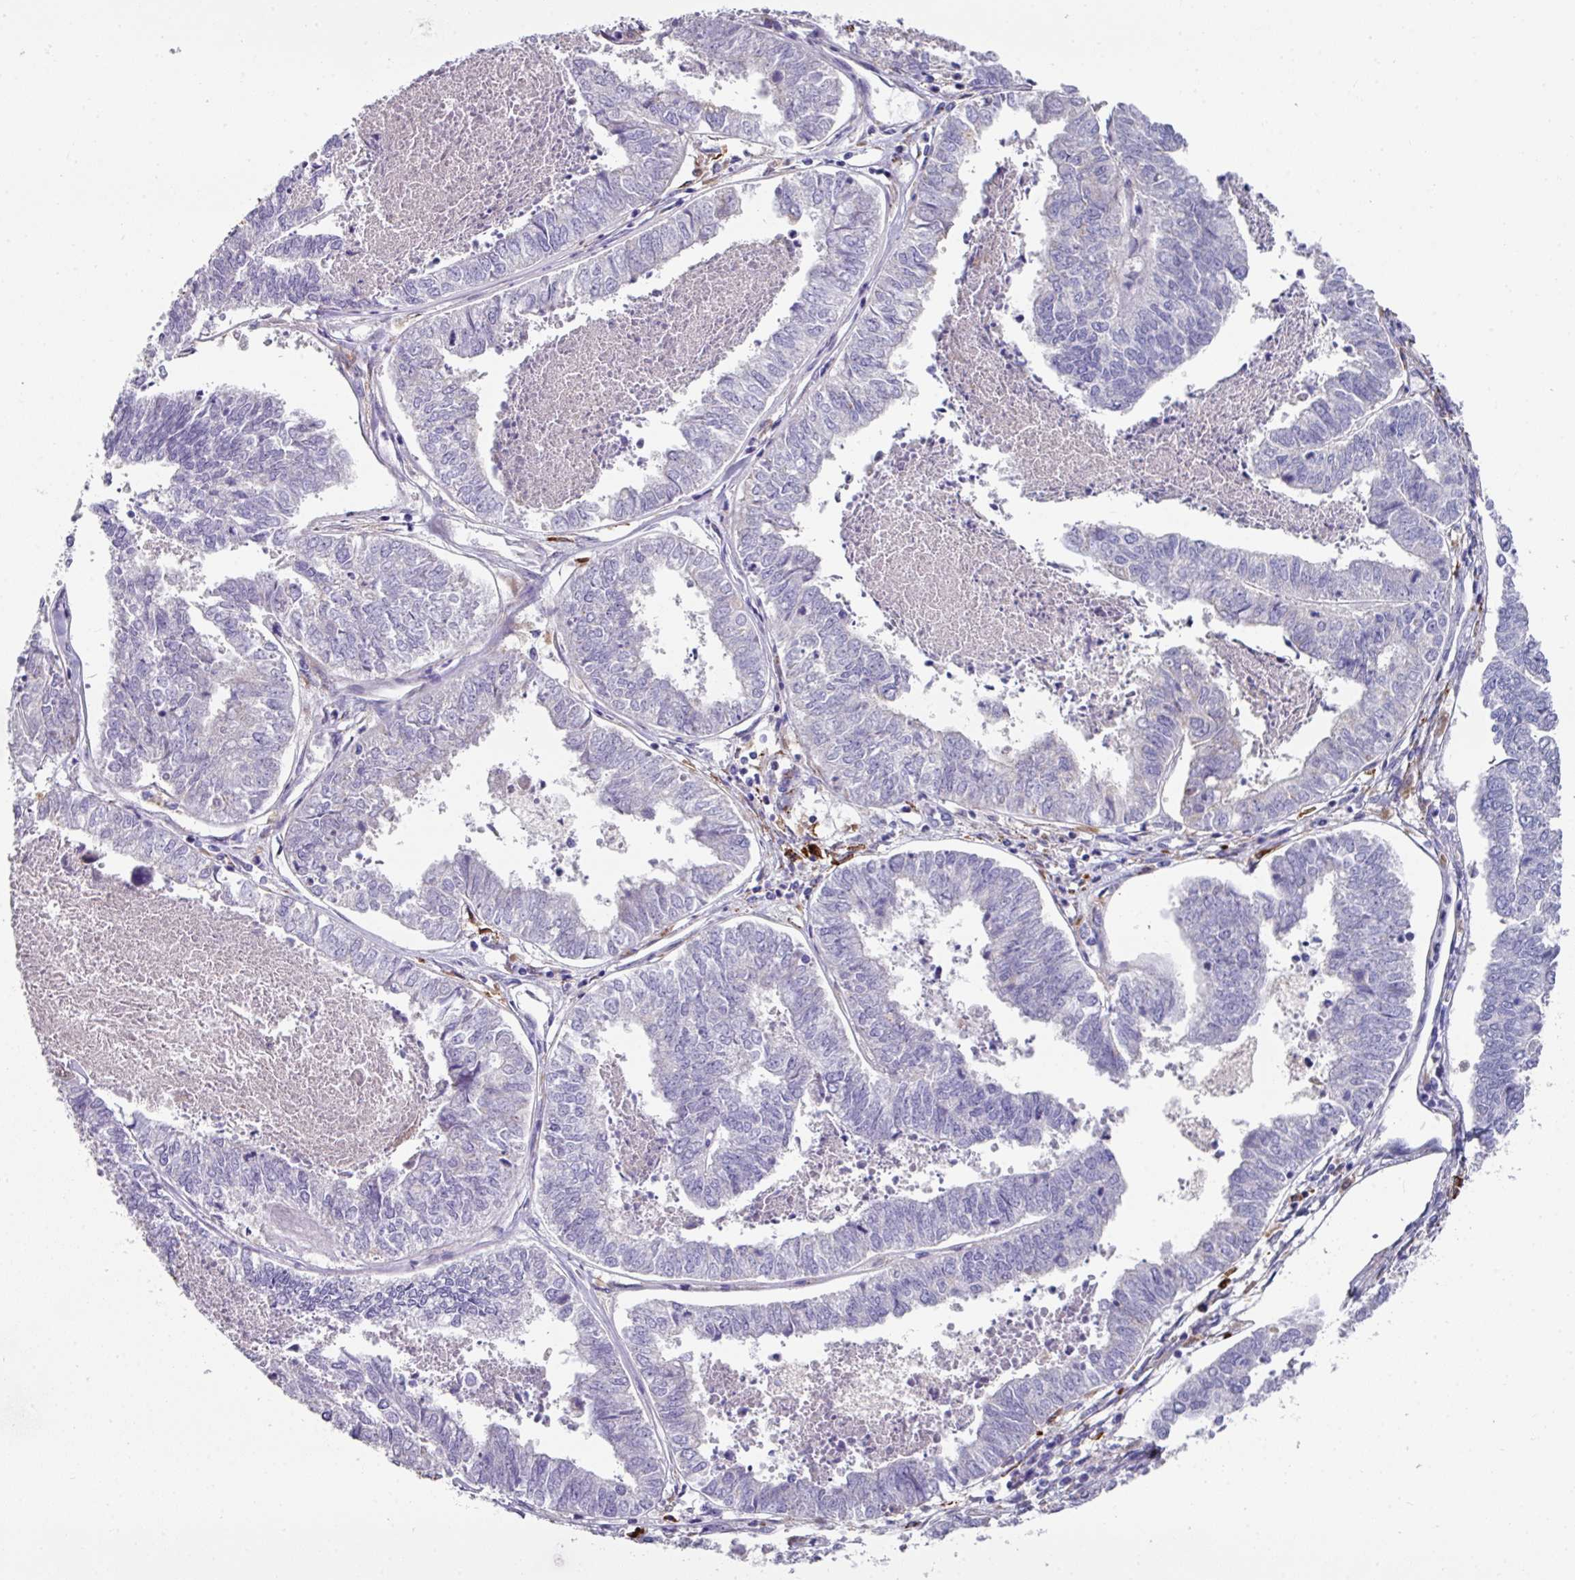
{"staining": {"intensity": "negative", "quantity": "none", "location": "none"}, "tissue": "endometrial cancer", "cell_type": "Tumor cells", "image_type": "cancer", "snomed": [{"axis": "morphology", "description": "Adenocarcinoma, NOS"}, {"axis": "topography", "description": "Endometrium"}], "caption": "Immunohistochemistry micrograph of neoplastic tissue: human endometrial cancer (adenocarcinoma) stained with DAB exhibits no significant protein positivity in tumor cells.", "gene": "CPVL", "patient": {"sex": "female", "age": 73}}